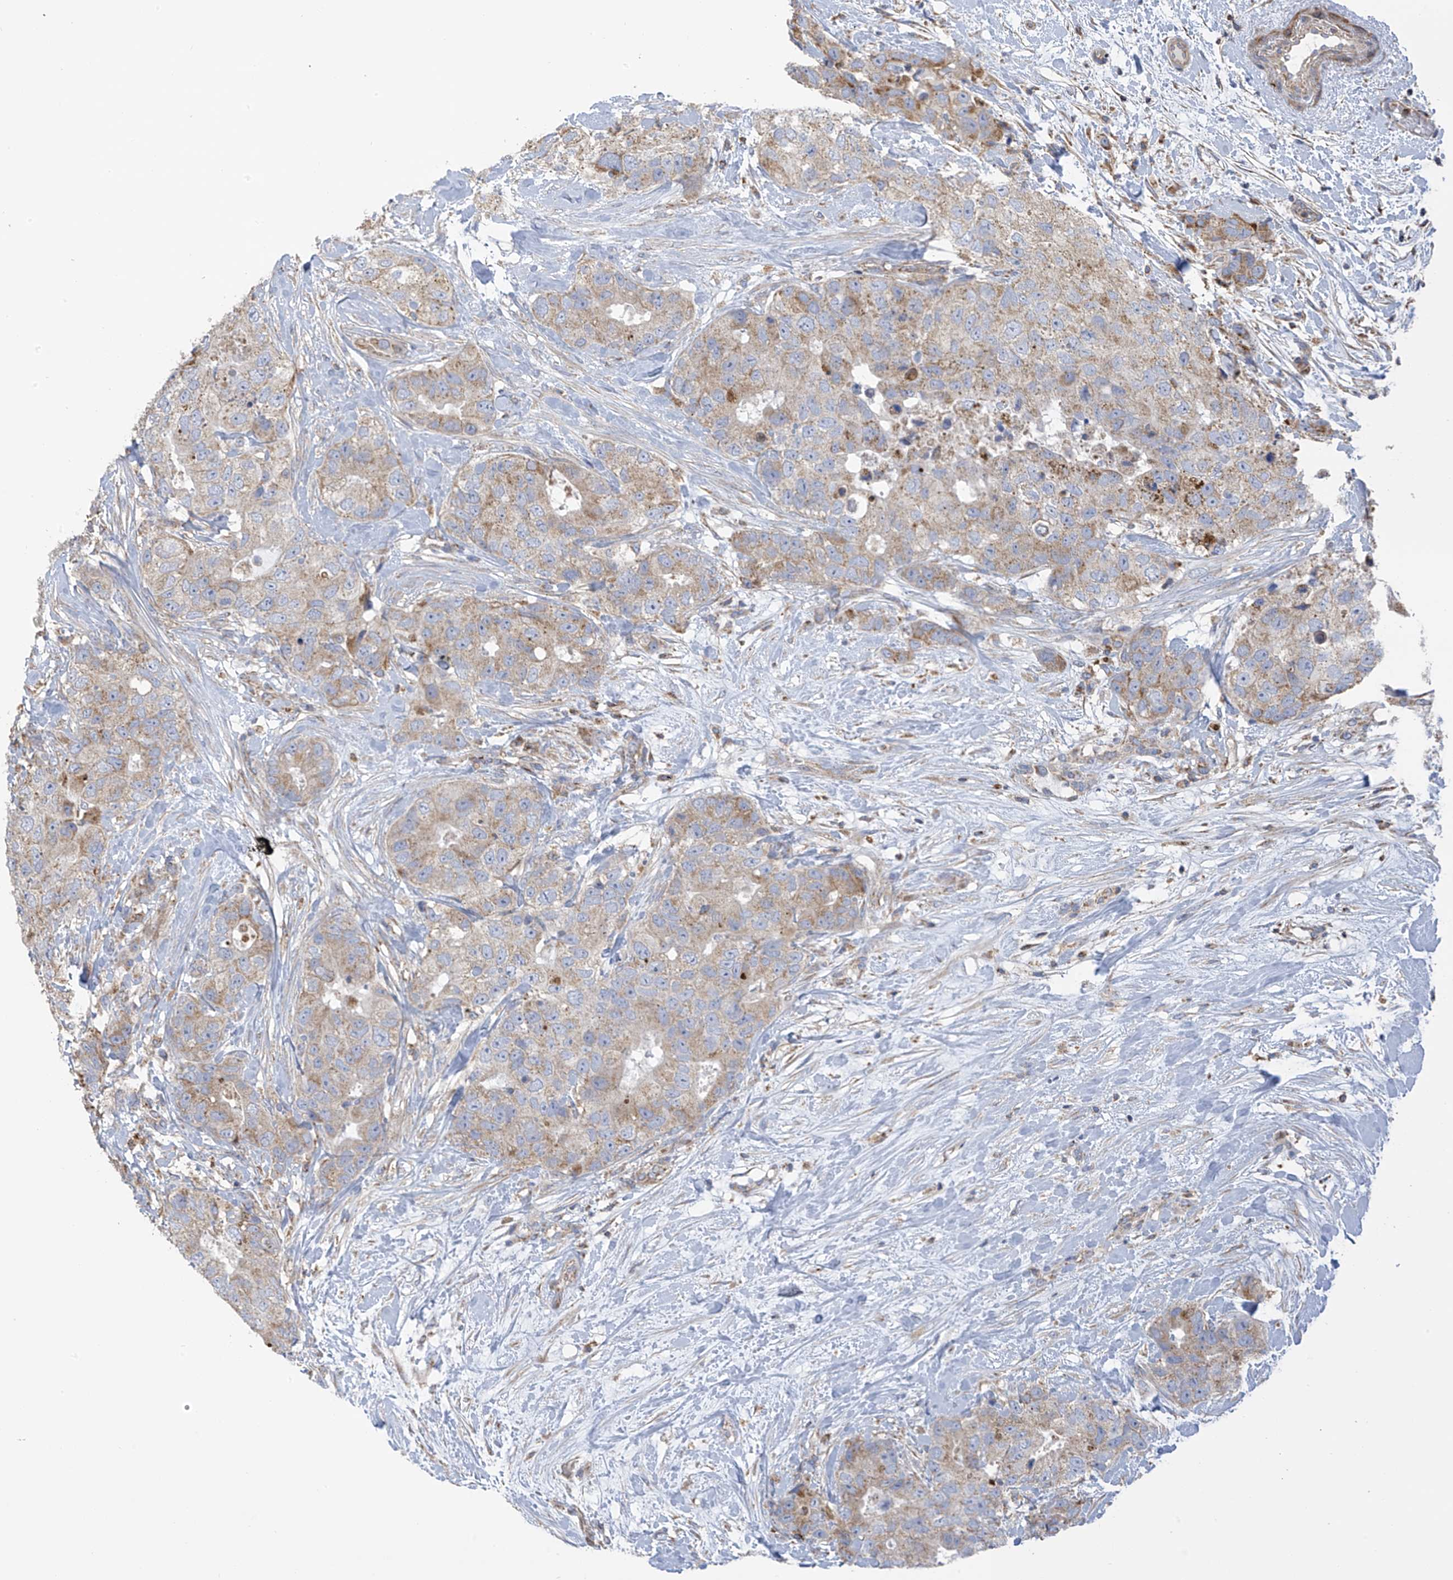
{"staining": {"intensity": "weak", "quantity": ">75%", "location": "cytoplasmic/membranous"}, "tissue": "breast cancer", "cell_type": "Tumor cells", "image_type": "cancer", "snomed": [{"axis": "morphology", "description": "Duct carcinoma"}, {"axis": "topography", "description": "Breast"}], "caption": "There is low levels of weak cytoplasmic/membranous expression in tumor cells of breast intraductal carcinoma, as demonstrated by immunohistochemical staining (brown color).", "gene": "ITM2B", "patient": {"sex": "female", "age": 62}}